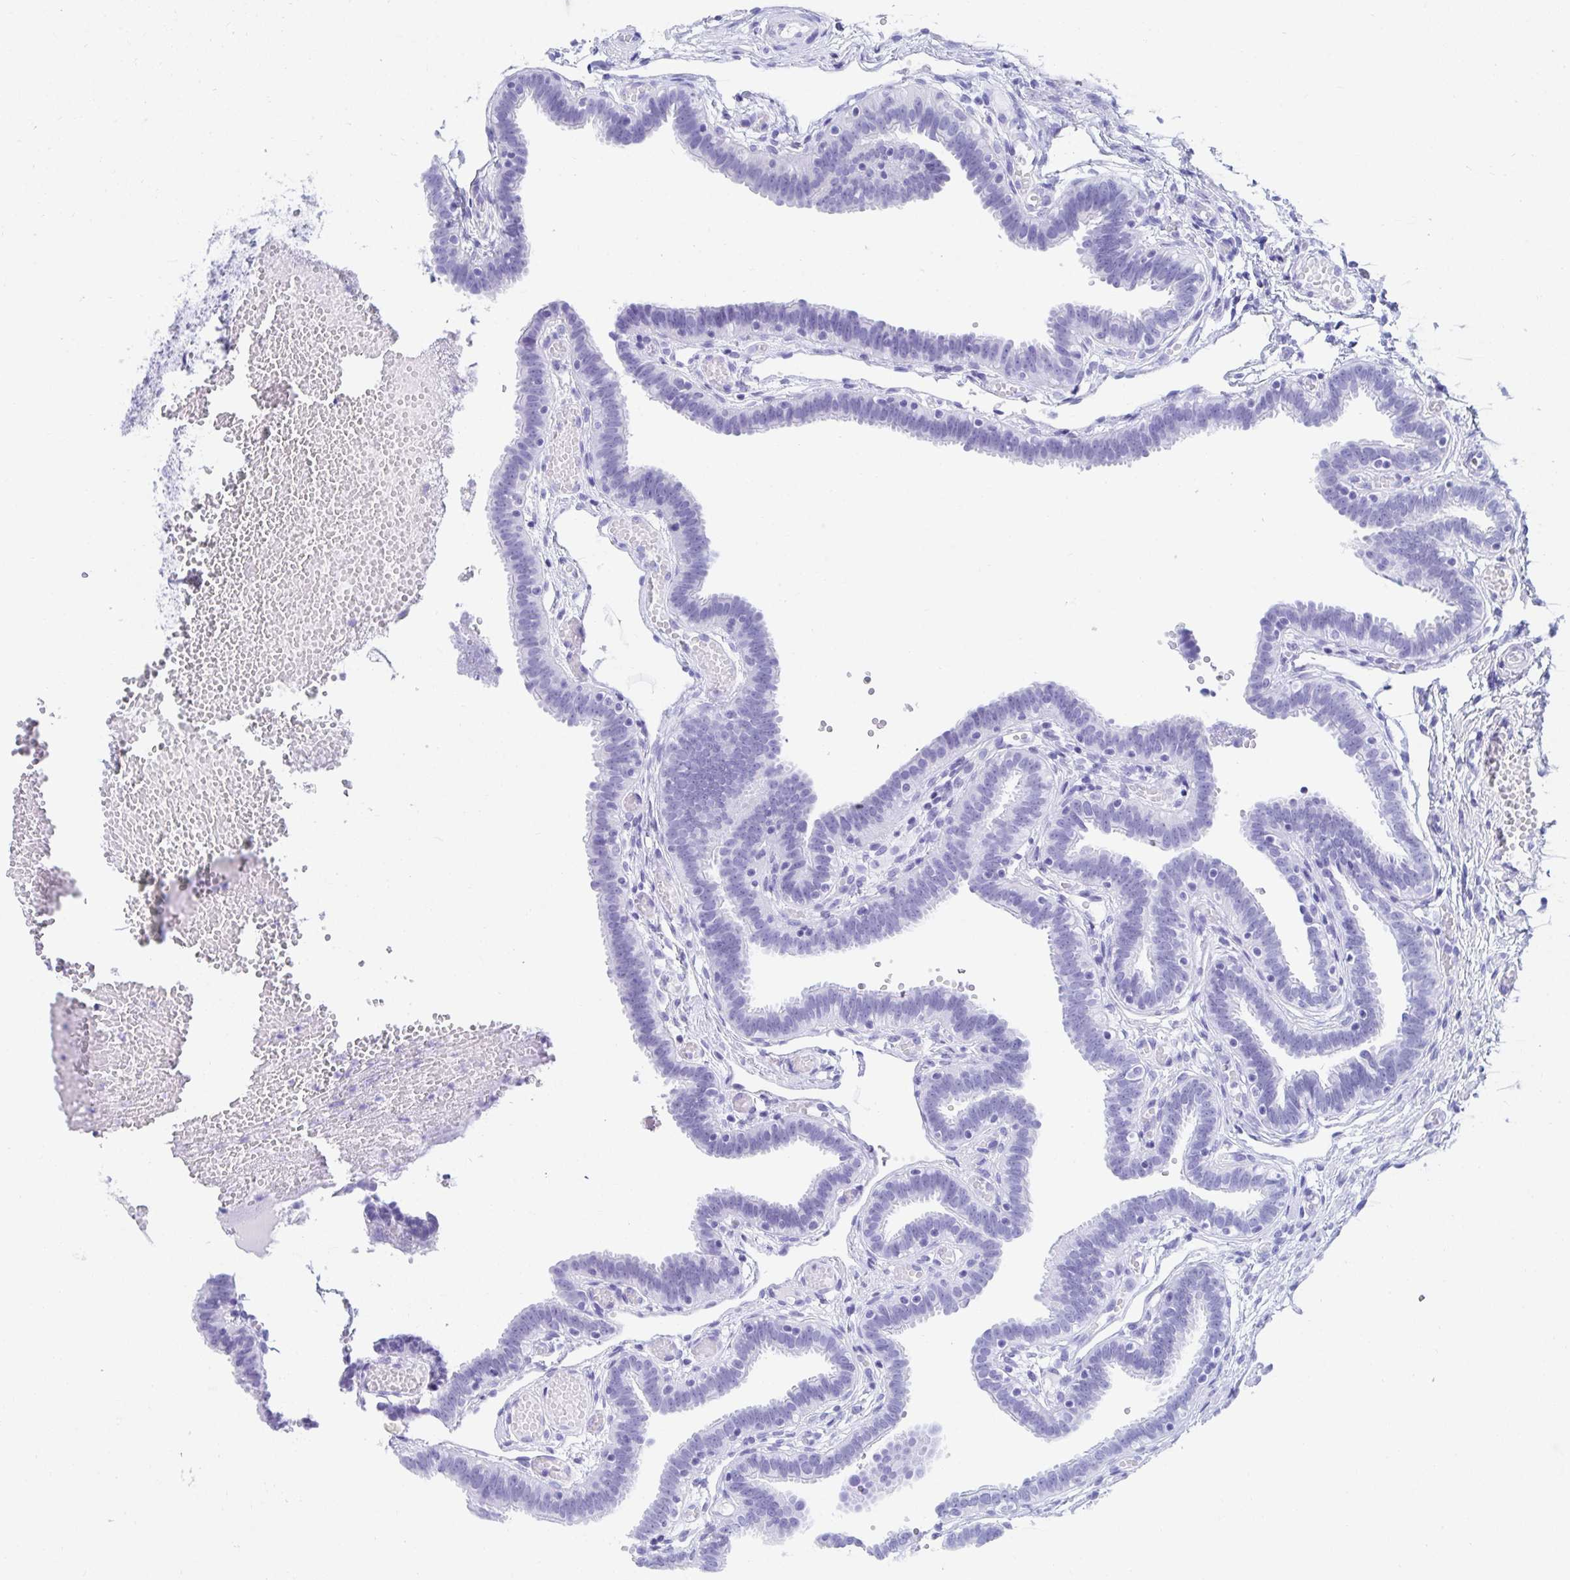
{"staining": {"intensity": "weak", "quantity": "25%-75%", "location": "cytoplasmic/membranous"}, "tissue": "fallopian tube", "cell_type": "Glandular cells", "image_type": "normal", "snomed": [{"axis": "morphology", "description": "Normal tissue, NOS"}, {"axis": "topography", "description": "Fallopian tube"}], "caption": "Approximately 25%-75% of glandular cells in normal human fallopian tube exhibit weak cytoplasmic/membranous protein staining as visualized by brown immunohistochemical staining.", "gene": "PC", "patient": {"sex": "female", "age": 37}}